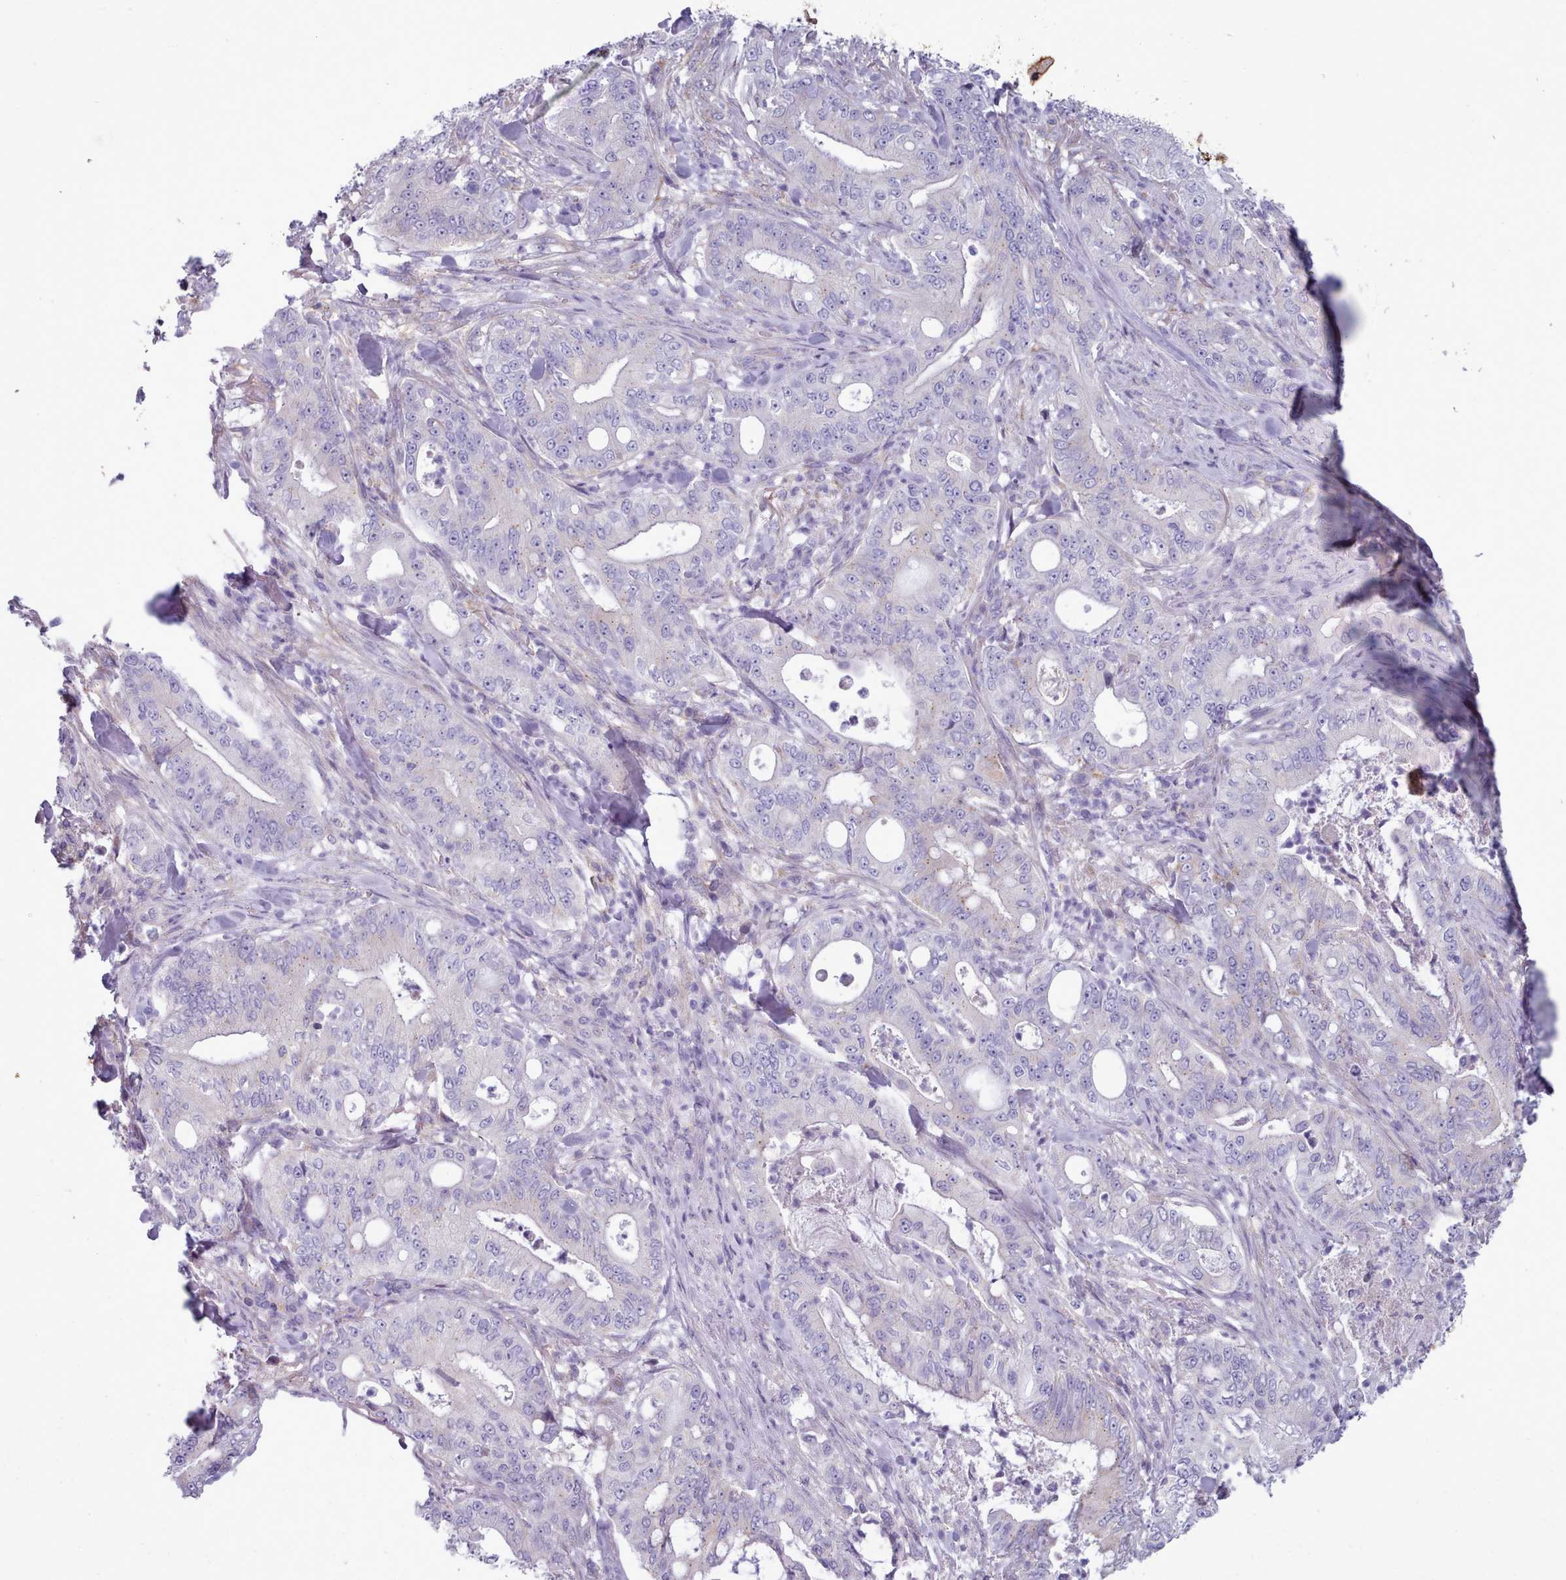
{"staining": {"intensity": "negative", "quantity": "none", "location": "none"}, "tissue": "pancreatic cancer", "cell_type": "Tumor cells", "image_type": "cancer", "snomed": [{"axis": "morphology", "description": "Adenocarcinoma, NOS"}, {"axis": "topography", "description": "Pancreas"}], "caption": "A photomicrograph of adenocarcinoma (pancreatic) stained for a protein exhibits no brown staining in tumor cells.", "gene": "MYRFL", "patient": {"sex": "male", "age": 71}}